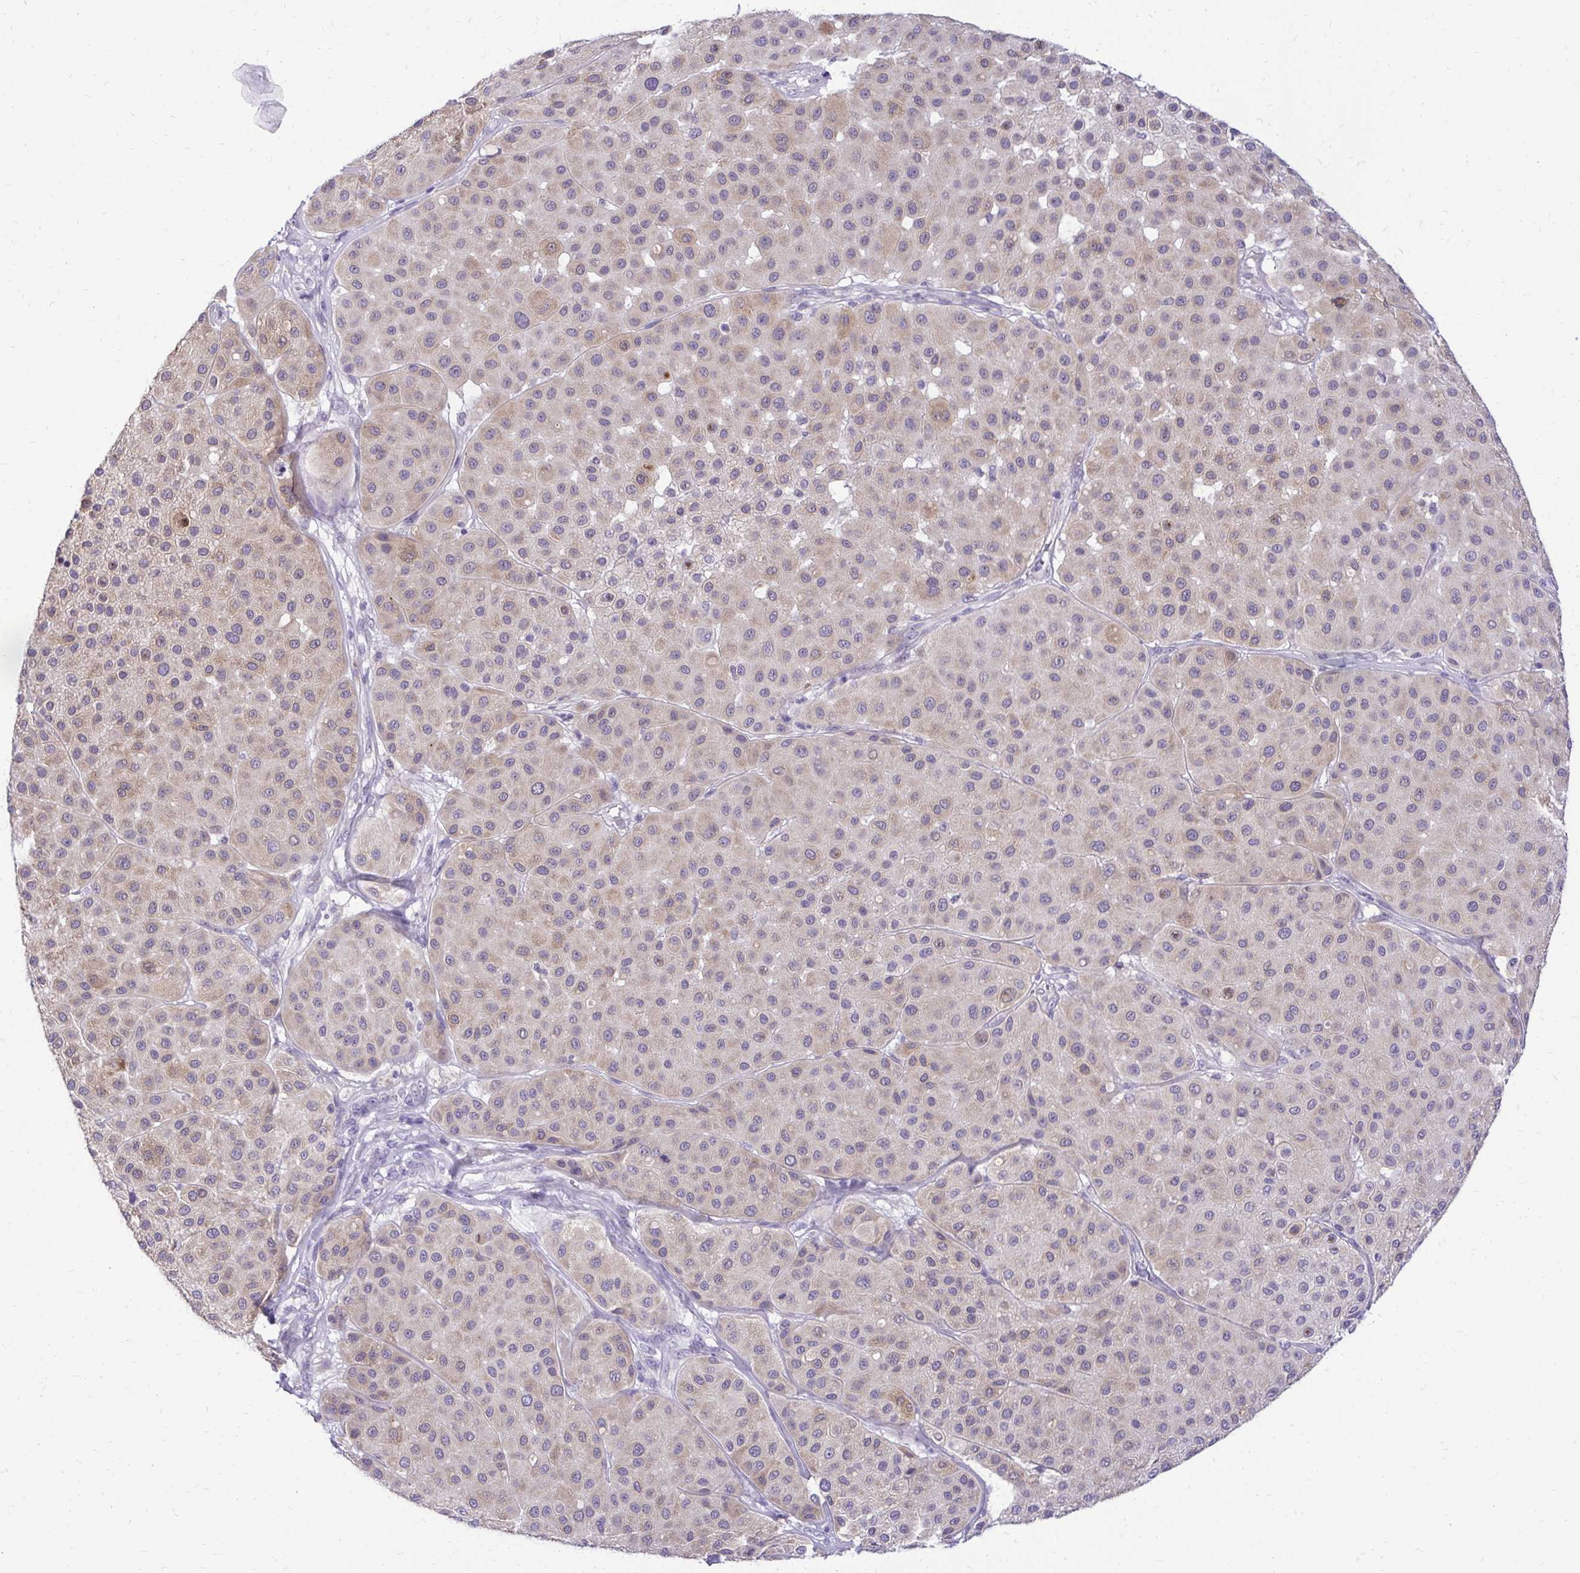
{"staining": {"intensity": "weak", "quantity": "25%-75%", "location": "cytoplasmic/membranous,nuclear"}, "tissue": "melanoma", "cell_type": "Tumor cells", "image_type": "cancer", "snomed": [{"axis": "morphology", "description": "Malignant melanoma, Metastatic site"}, {"axis": "topography", "description": "Smooth muscle"}], "caption": "This is a histology image of immunohistochemistry (IHC) staining of malignant melanoma (metastatic site), which shows weak staining in the cytoplasmic/membranous and nuclear of tumor cells.", "gene": "NIFK", "patient": {"sex": "male", "age": 41}}